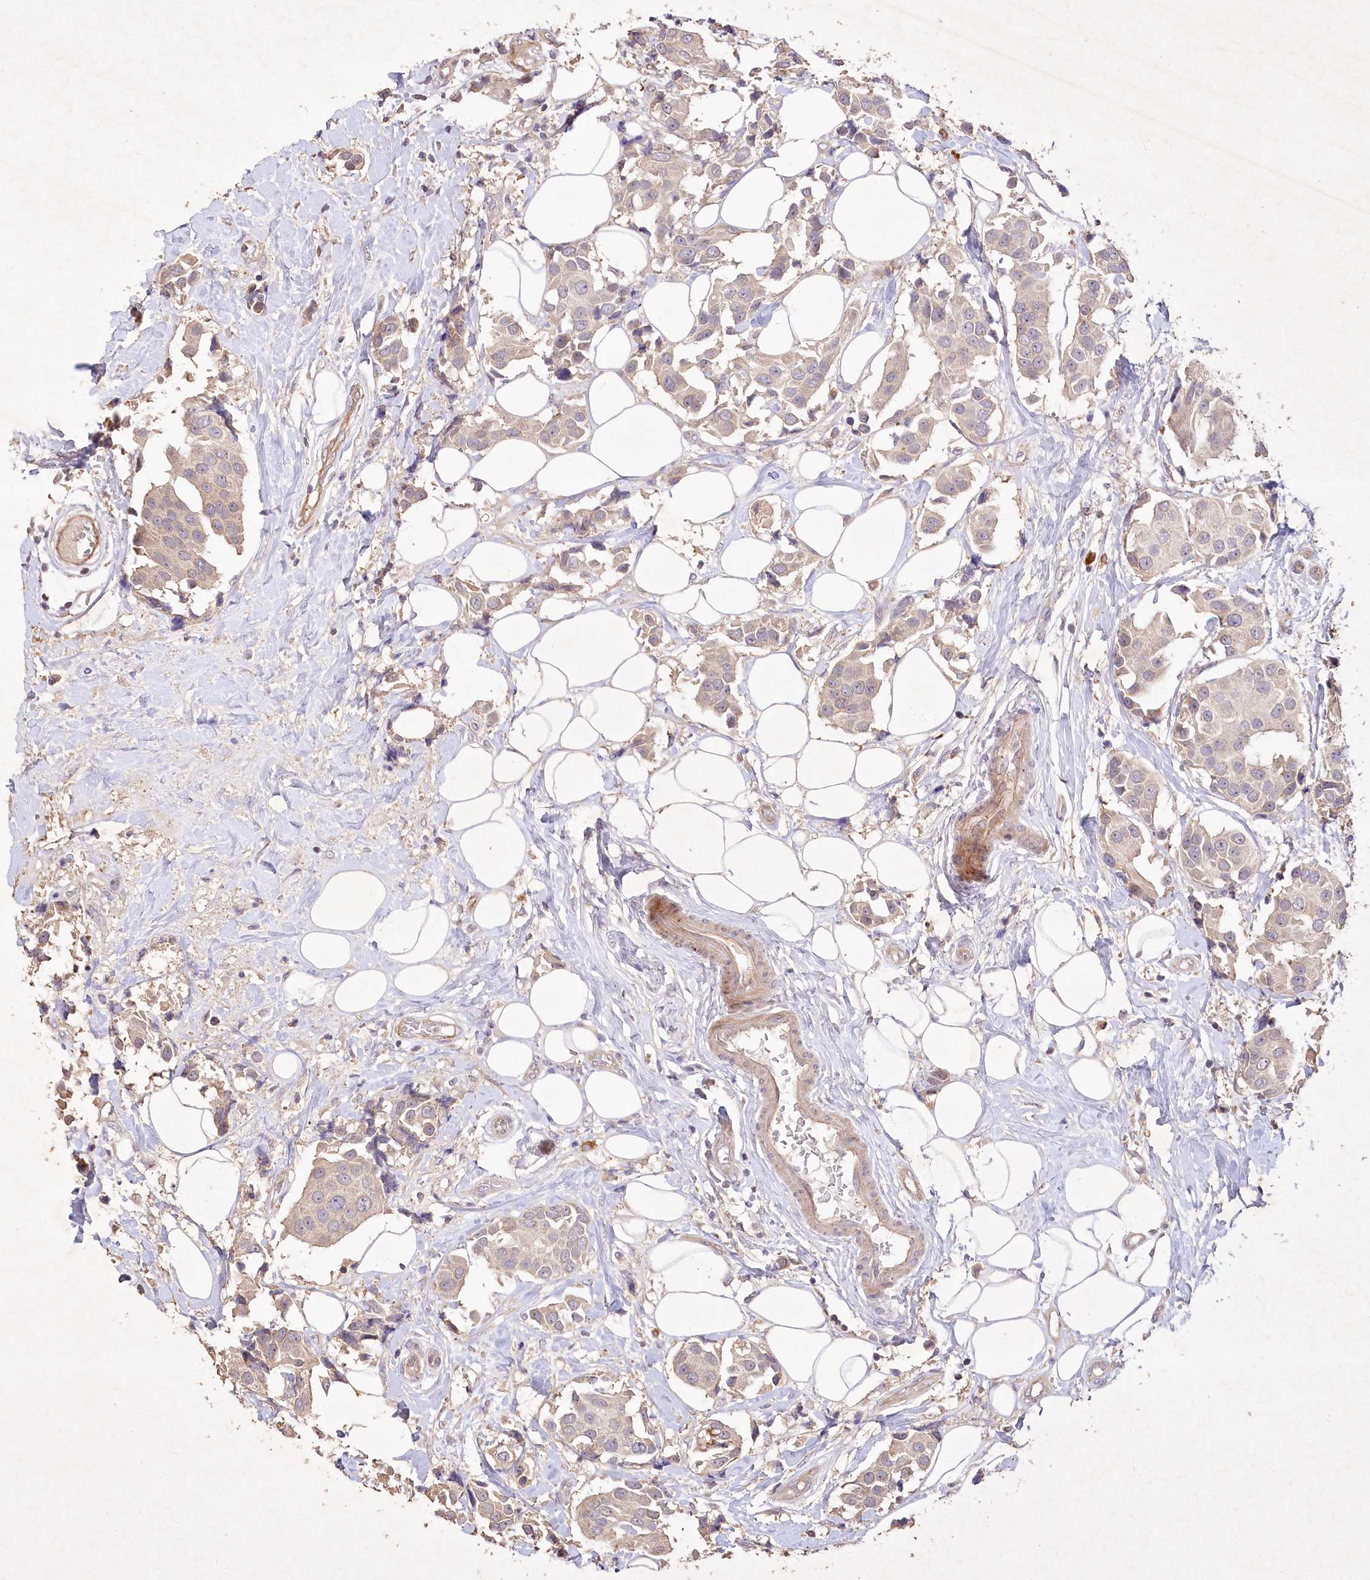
{"staining": {"intensity": "weak", "quantity": "25%-75%", "location": "cytoplasmic/membranous"}, "tissue": "breast cancer", "cell_type": "Tumor cells", "image_type": "cancer", "snomed": [{"axis": "morphology", "description": "Normal tissue, NOS"}, {"axis": "morphology", "description": "Duct carcinoma"}, {"axis": "topography", "description": "Breast"}], "caption": "Immunohistochemical staining of breast cancer (intraductal carcinoma) reveals low levels of weak cytoplasmic/membranous protein positivity in about 25%-75% of tumor cells.", "gene": "IRAK1BP1", "patient": {"sex": "female", "age": 39}}